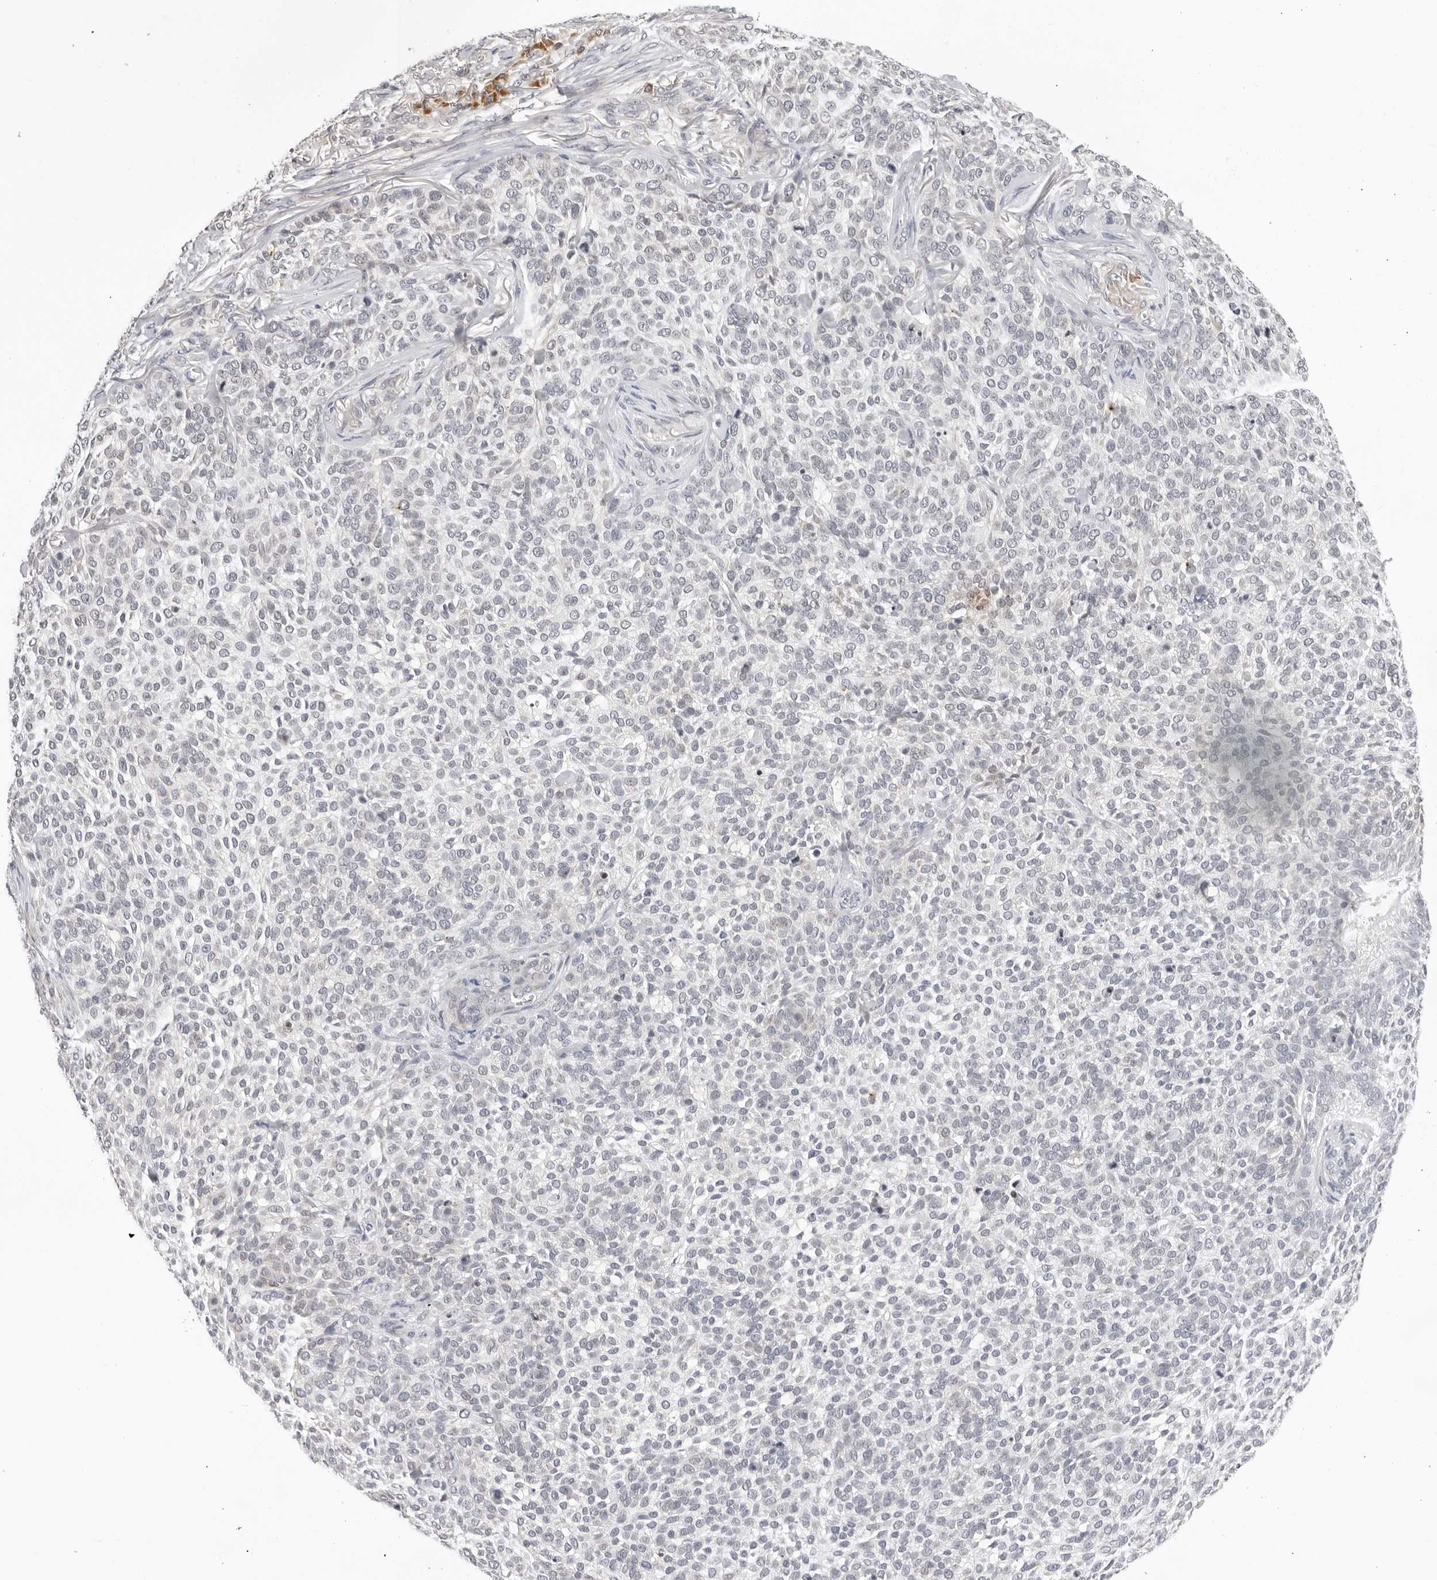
{"staining": {"intensity": "negative", "quantity": "none", "location": "none"}, "tissue": "skin cancer", "cell_type": "Tumor cells", "image_type": "cancer", "snomed": [{"axis": "morphology", "description": "Basal cell carcinoma"}, {"axis": "topography", "description": "Skin"}], "caption": "DAB immunohistochemical staining of human skin cancer exhibits no significant staining in tumor cells.", "gene": "IL17RA", "patient": {"sex": "female", "age": 64}}